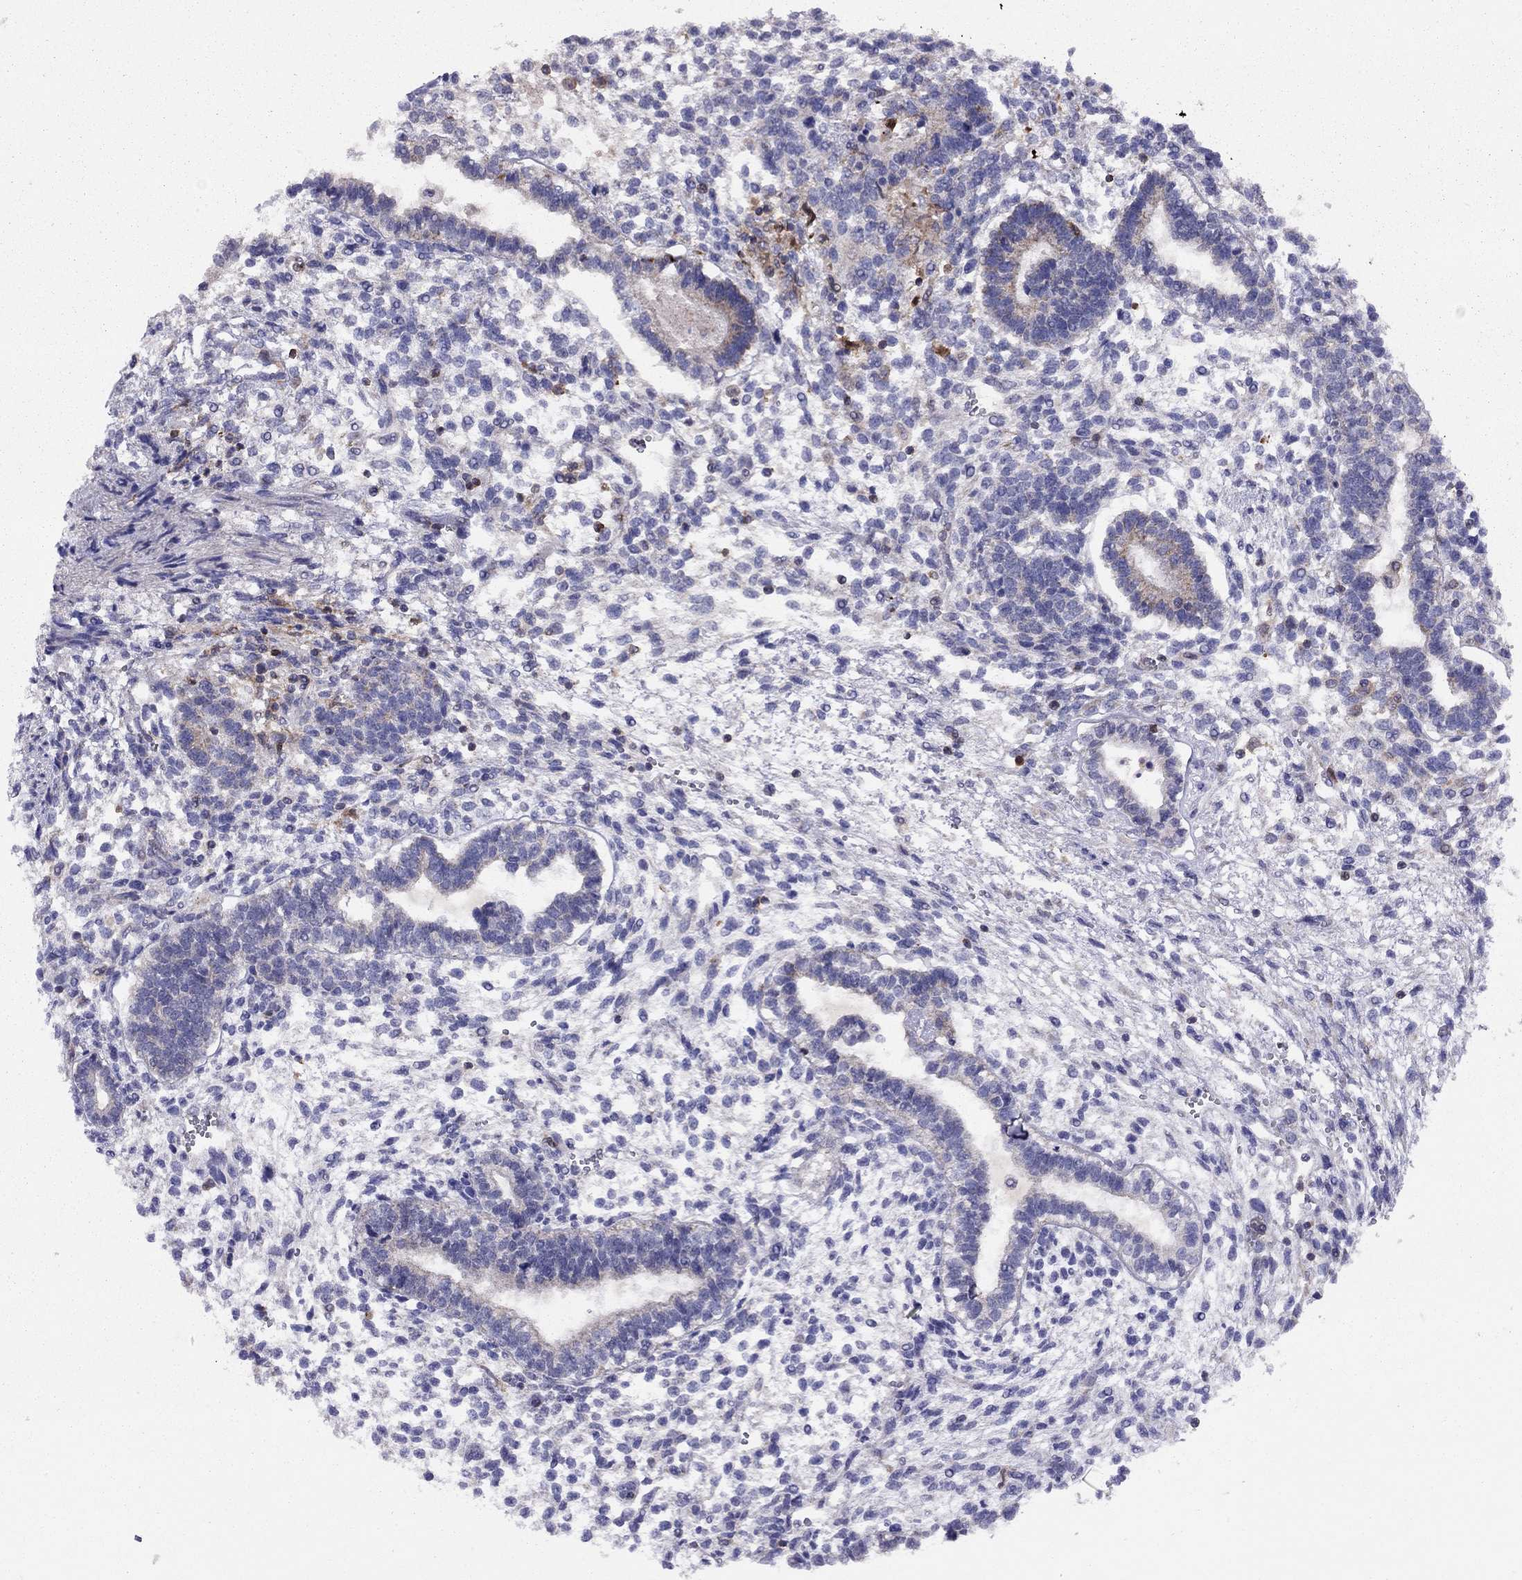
{"staining": {"intensity": "negative", "quantity": "none", "location": "none"}, "tissue": "testis cancer", "cell_type": "Tumor cells", "image_type": "cancer", "snomed": [{"axis": "morphology", "description": "Carcinoma, Embryonal, NOS"}, {"axis": "topography", "description": "Testis"}], "caption": "Immunohistochemistry histopathology image of testis embryonal carcinoma stained for a protein (brown), which displays no positivity in tumor cells.", "gene": "CITED1", "patient": {"sex": "male", "age": 37}}